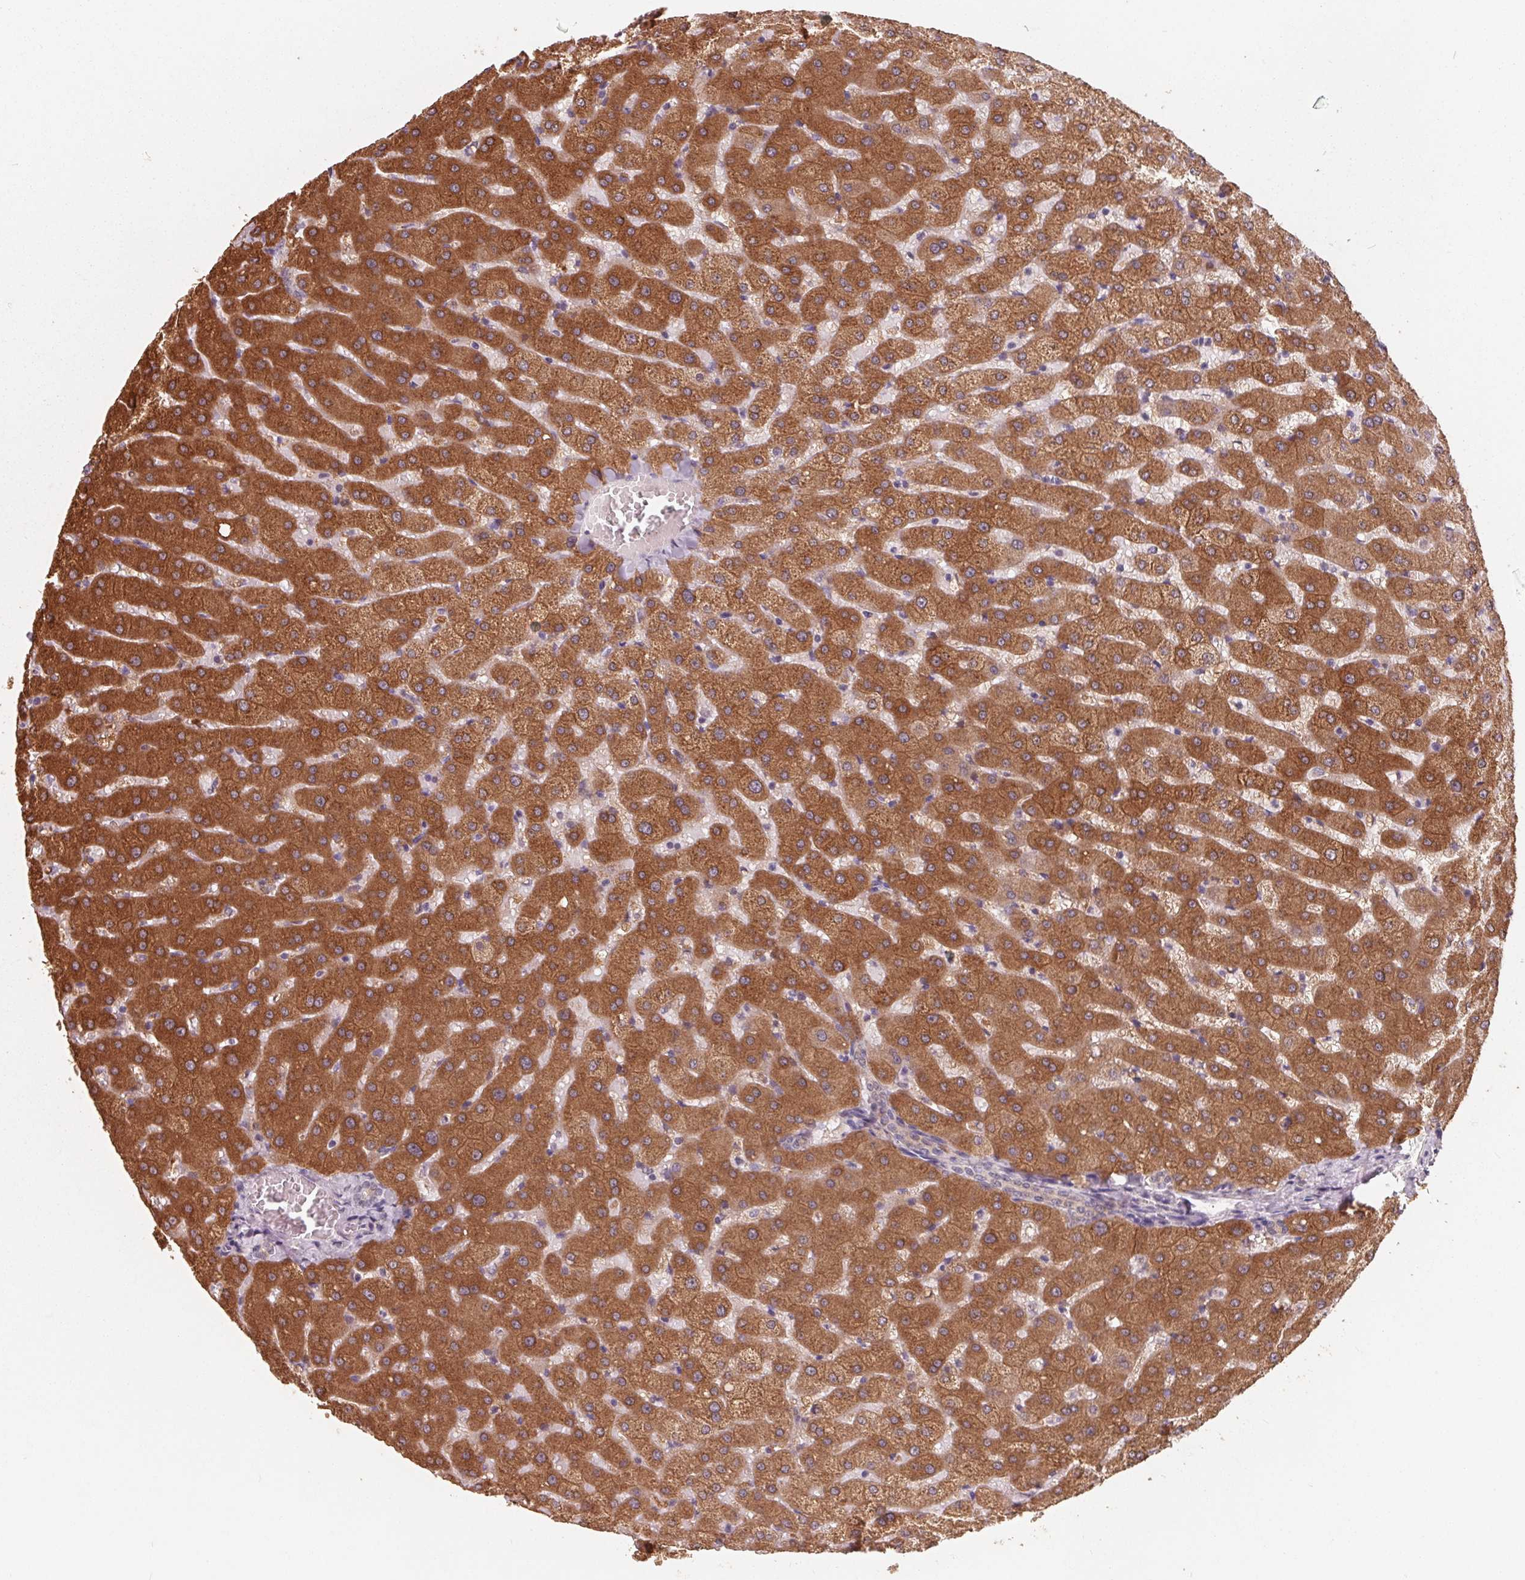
{"staining": {"intensity": "moderate", "quantity": "25%-75%", "location": "cytoplasmic/membranous"}, "tissue": "liver", "cell_type": "Cholangiocytes", "image_type": "normal", "snomed": [{"axis": "morphology", "description": "Normal tissue, NOS"}, {"axis": "topography", "description": "Liver"}], "caption": "Brown immunohistochemical staining in benign liver reveals moderate cytoplasmic/membranous staining in approximately 25%-75% of cholangiocytes.", "gene": "FTCD", "patient": {"sex": "female", "age": 50}}